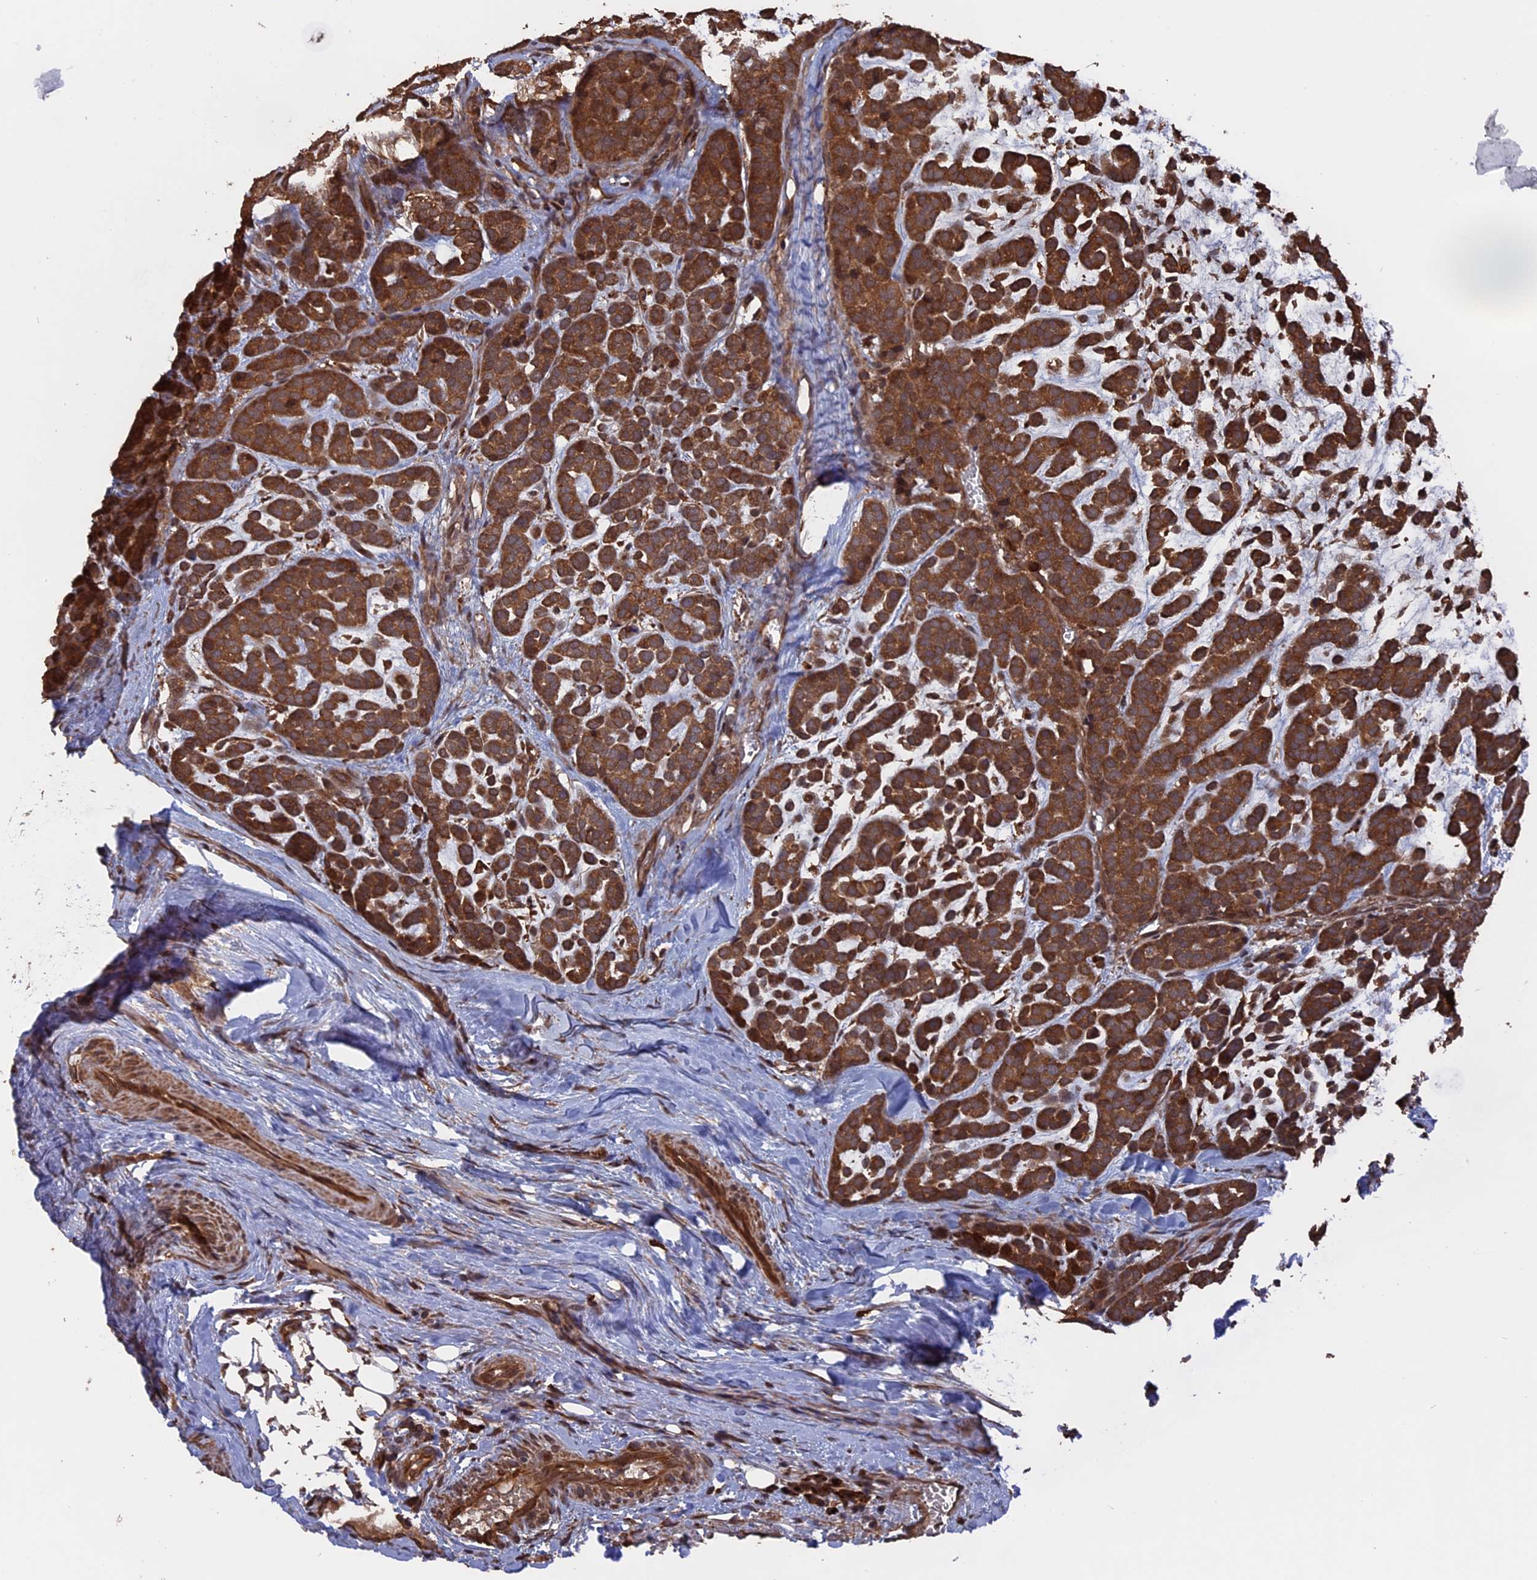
{"staining": {"intensity": "strong", "quantity": ">75%", "location": "cytoplasmic/membranous"}, "tissue": "head and neck cancer", "cell_type": "Tumor cells", "image_type": "cancer", "snomed": [{"axis": "morphology", "description": "Adenocarcinoma, NOS"}, {"axis": "morphology", "description": "Adenoma, NOS"}, {"axis": "topography", "description": "Head-Neck"}], "caption": "Immunohistochemistry histopathology image of human head and neck cancer (adenocarcinoma) stained for a protein (brown), which shows high levels of strong cytoplasmic/membranous expression in about >75% of tumor cells.", "gene": "TELO2", "patient": {"sex": "female", "age": 55}}